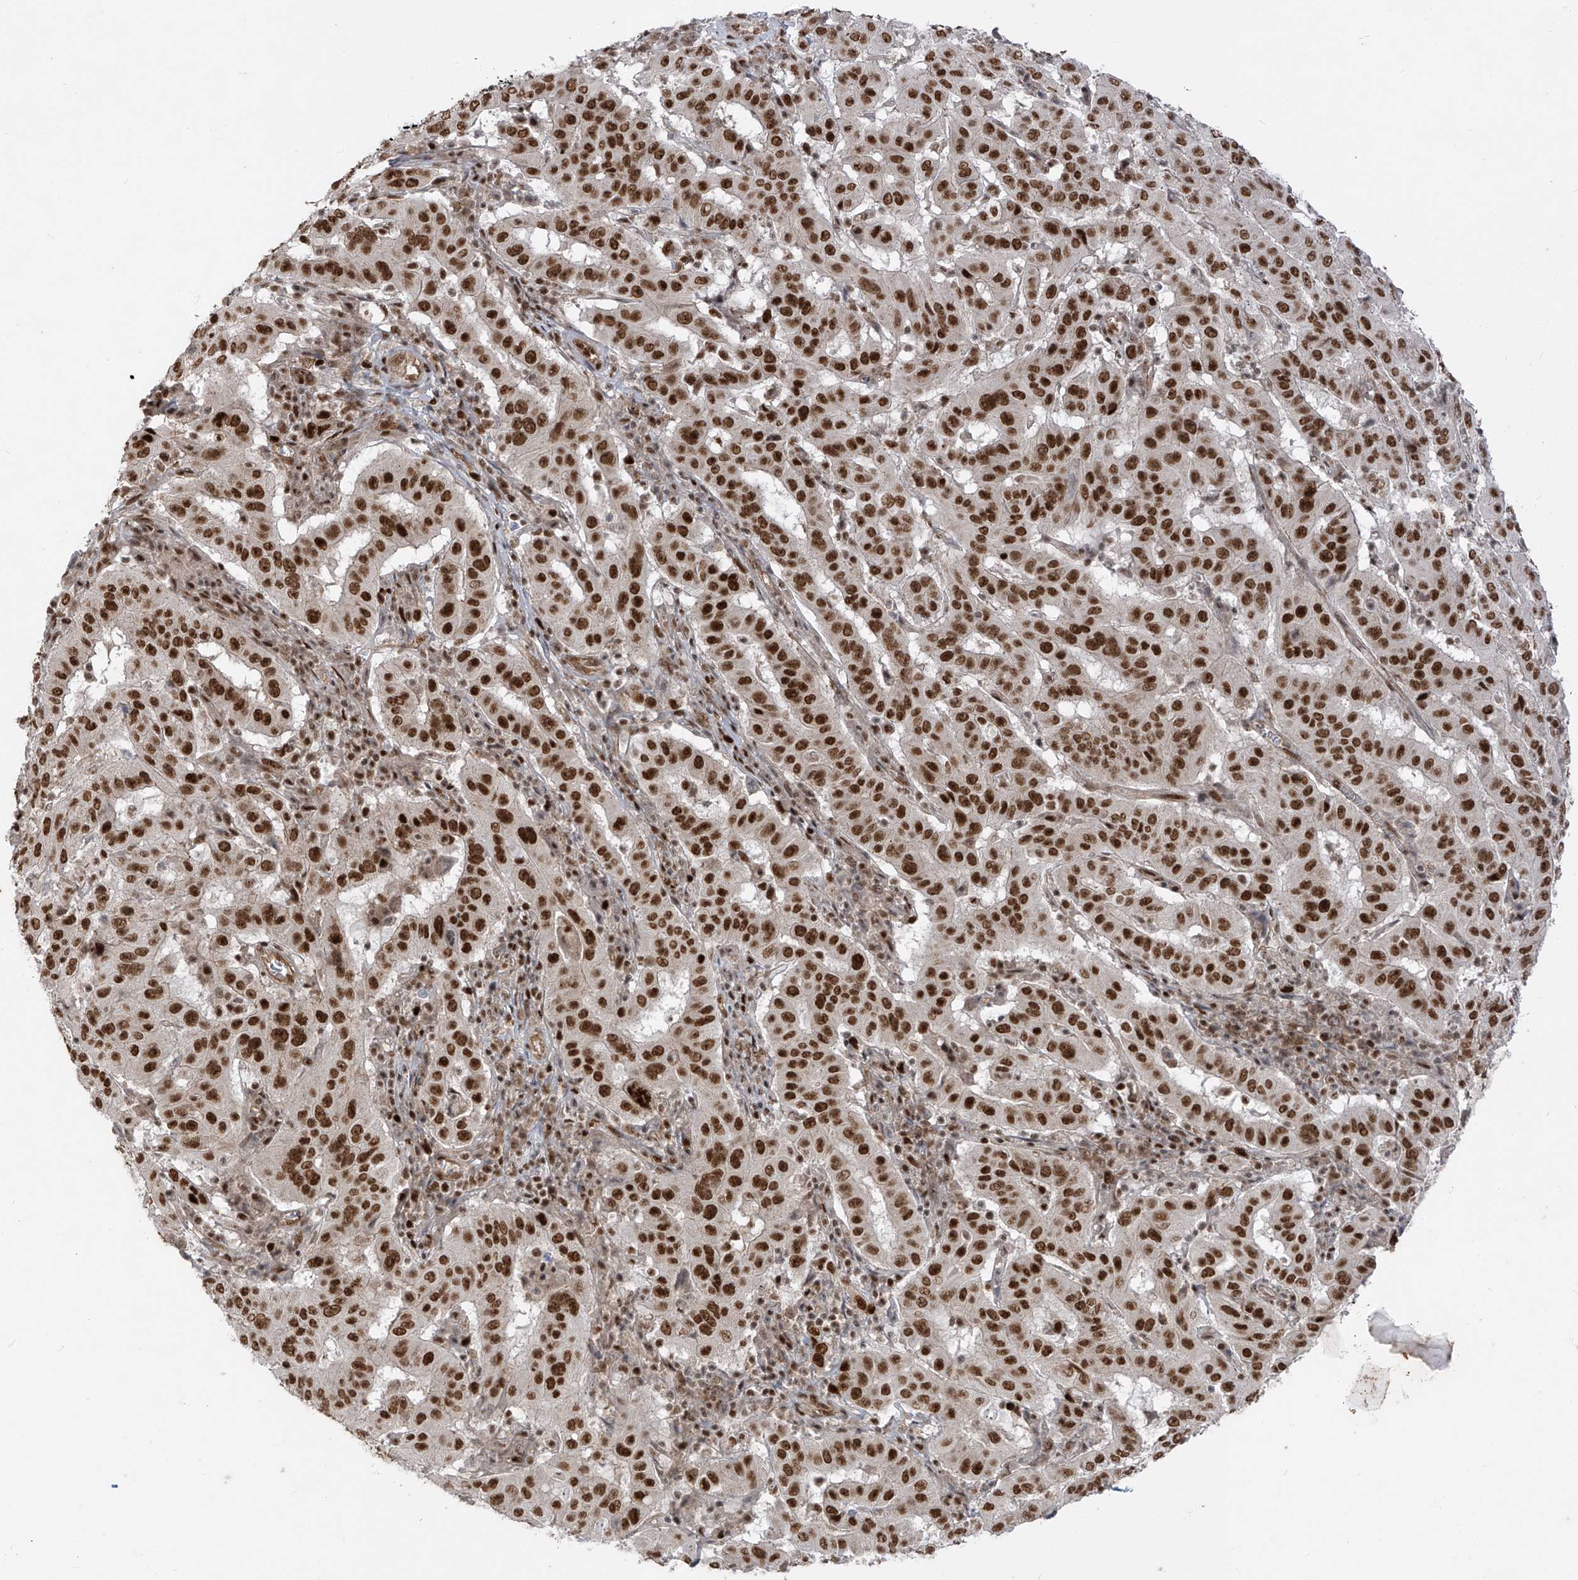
{"staining": {"intensity": "strong", "quantity": ">75%", "location": "nuclear"}, "tissue": "pancreatic cancer", "cell_type": "Tumor cells", "image_type": "cancer", "snomed": [{"axis": "morphology", "description": "Adenocarcinoma, NOS"}, {"axis": "topography", "description": "Pancreas"}], "caption": "A brown stain highlights strong nuclear staining of a protein in adenocarcinoma (pancreatic) tumor cells.", "gene": "ARHGEF3", "patient": {"sex": "male", "age": 63}}